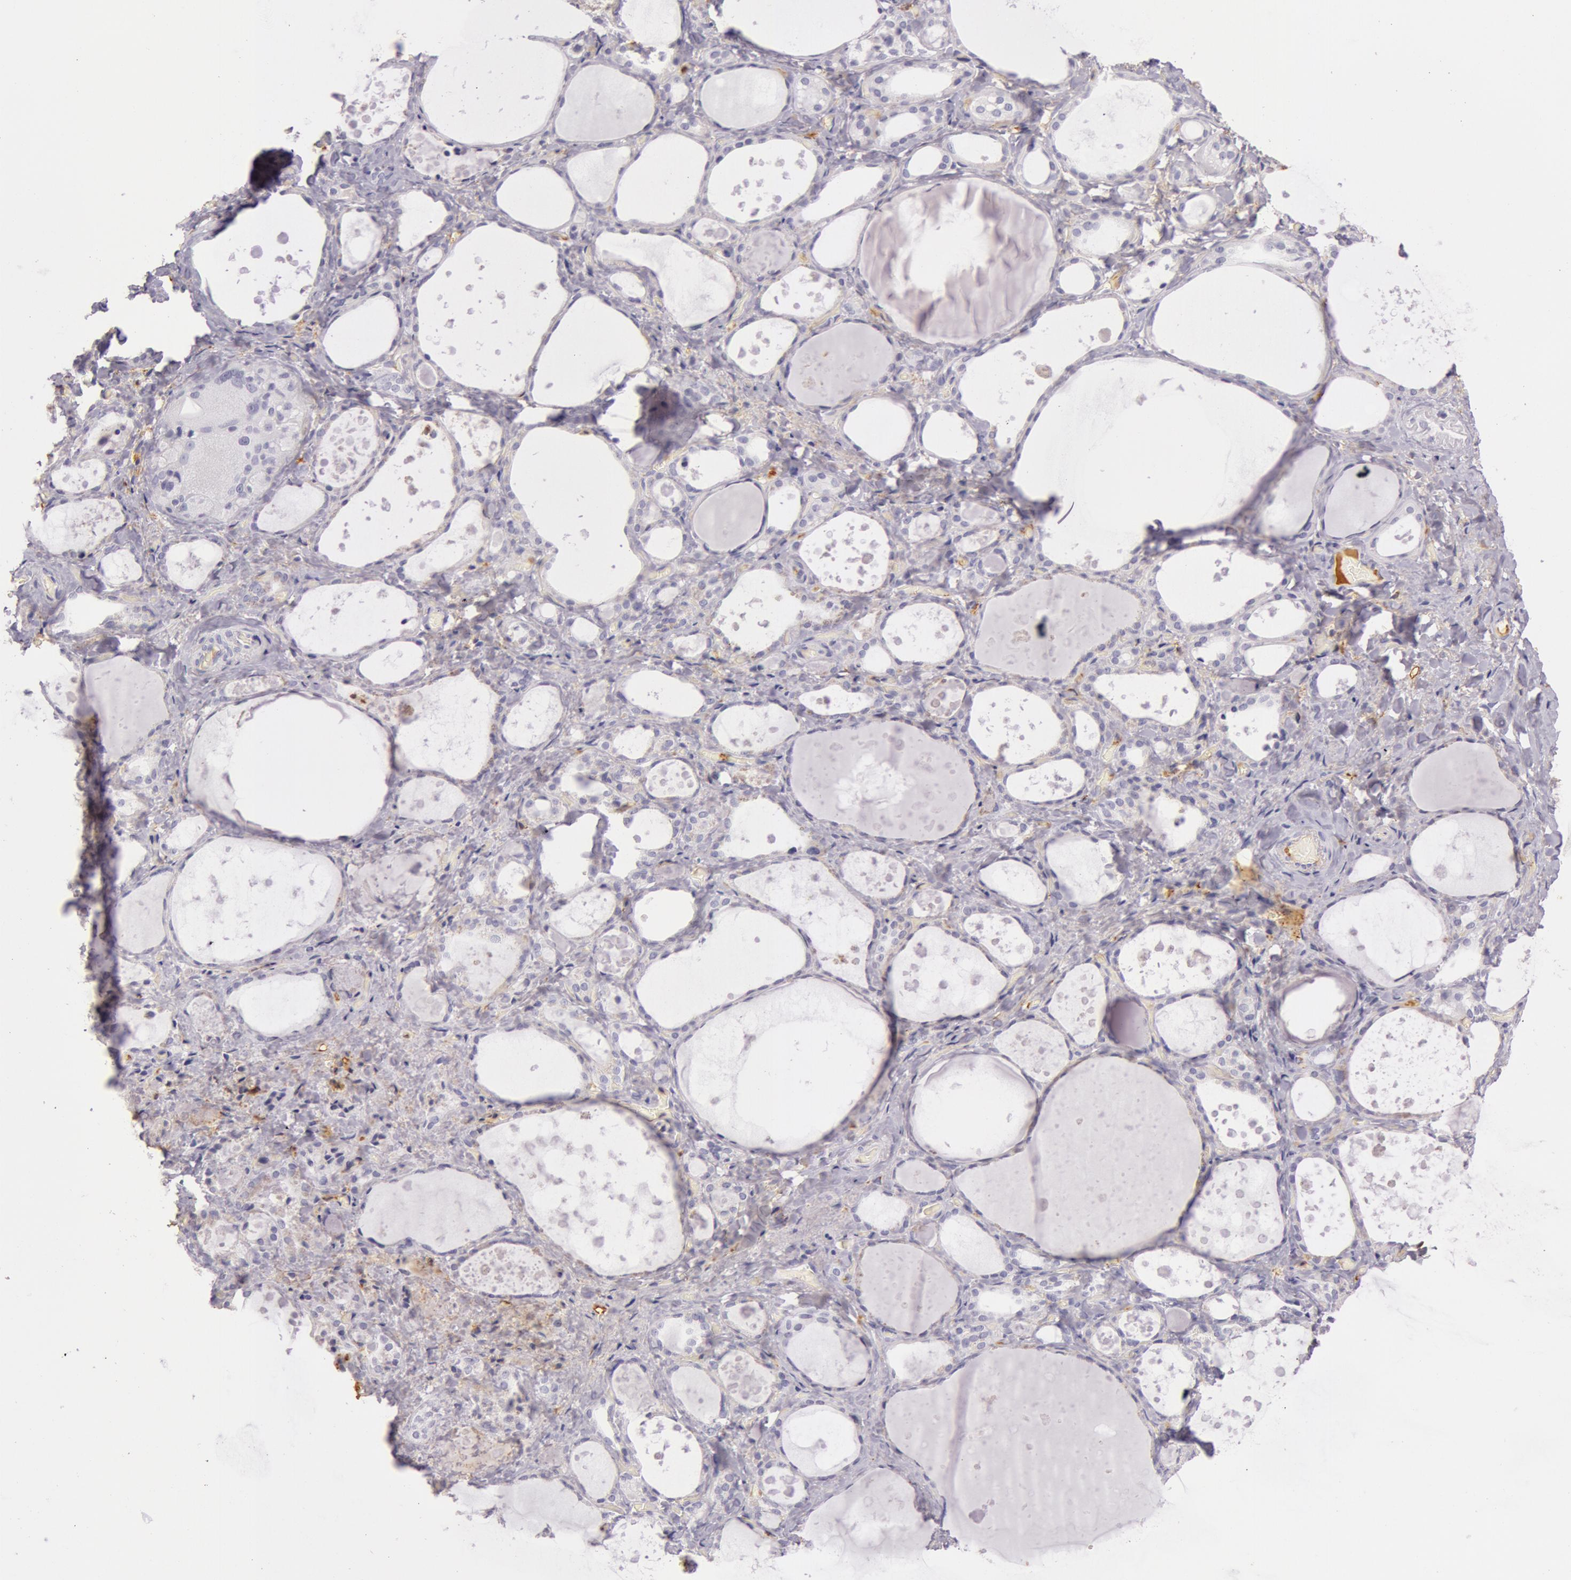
{"staining": {"intensity": "negative", "quantity": "none", "location": "none"}, "tissue": "thyroid gland", "cell_type": "Glandular cells", "image_type": "normal", "snomed": [{"axis": "morphology", "description": "Normal tissue, NOS"}, {"axis": "topography", "description": "Thyroid gland"}], "caption": "A photomicrograph of thyroid gland stained for a protein reveals no brown staining in glandular cells.", "gene": "C4BPA", "patient": {"sex": "female", "age": 75}}